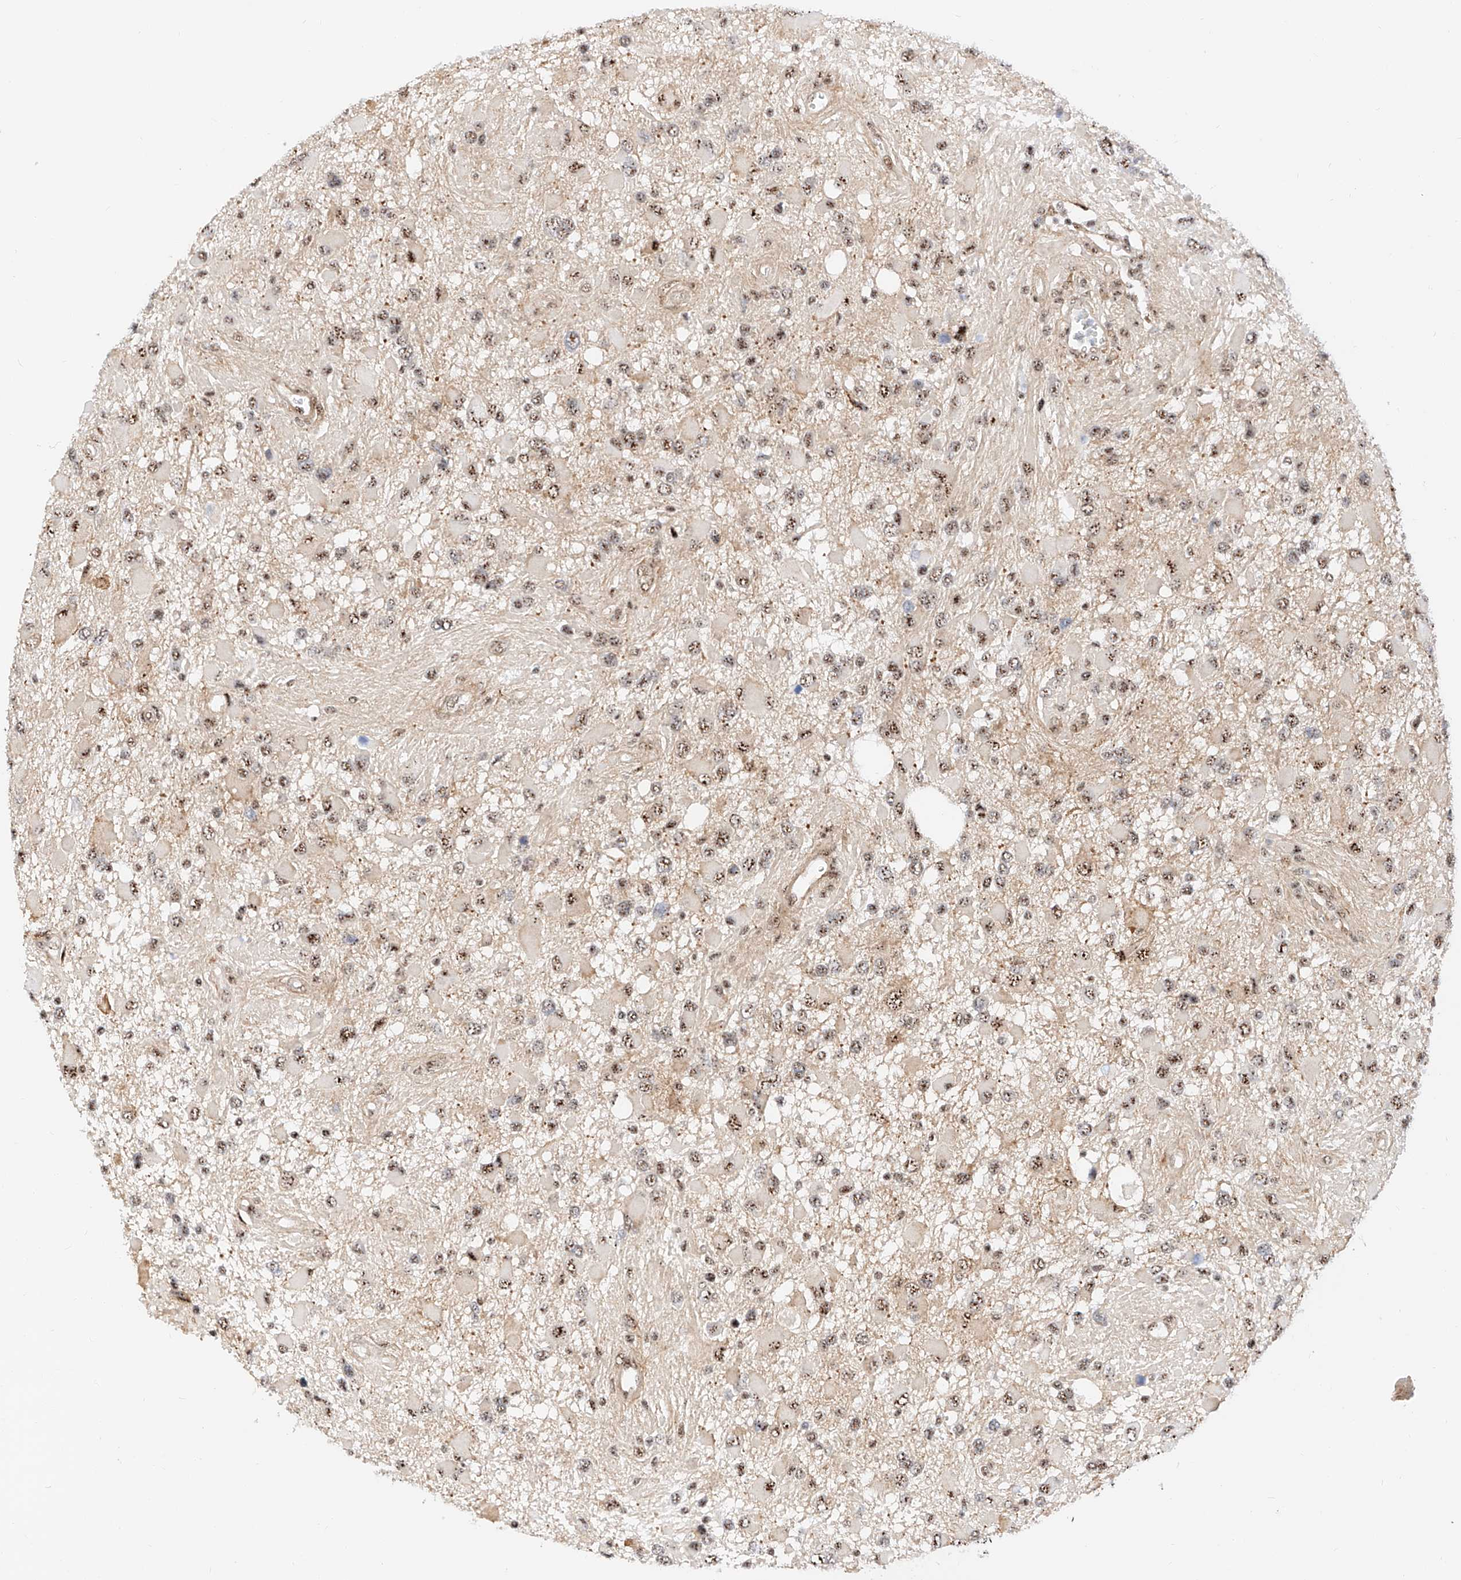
{"staining": {"intensity": "moderate", "quantity": ">75%", "location": "nuclear"}, "tissue": "glioma", "cell_type": "Tumor cells", "image_type": "cancer", "snomed": [{"axis": "morphology", "description": "Glioma, malignant, High grade"}, {"axis": "topography", "description": "Brain"}], "caption": "Tumor cells show medium levels of moderate nuclear expression in about >75% of cells in malignant high-grade glioma.", "gene": "ATXN7L2", "patient": {"sex": "male", "age": 53}}